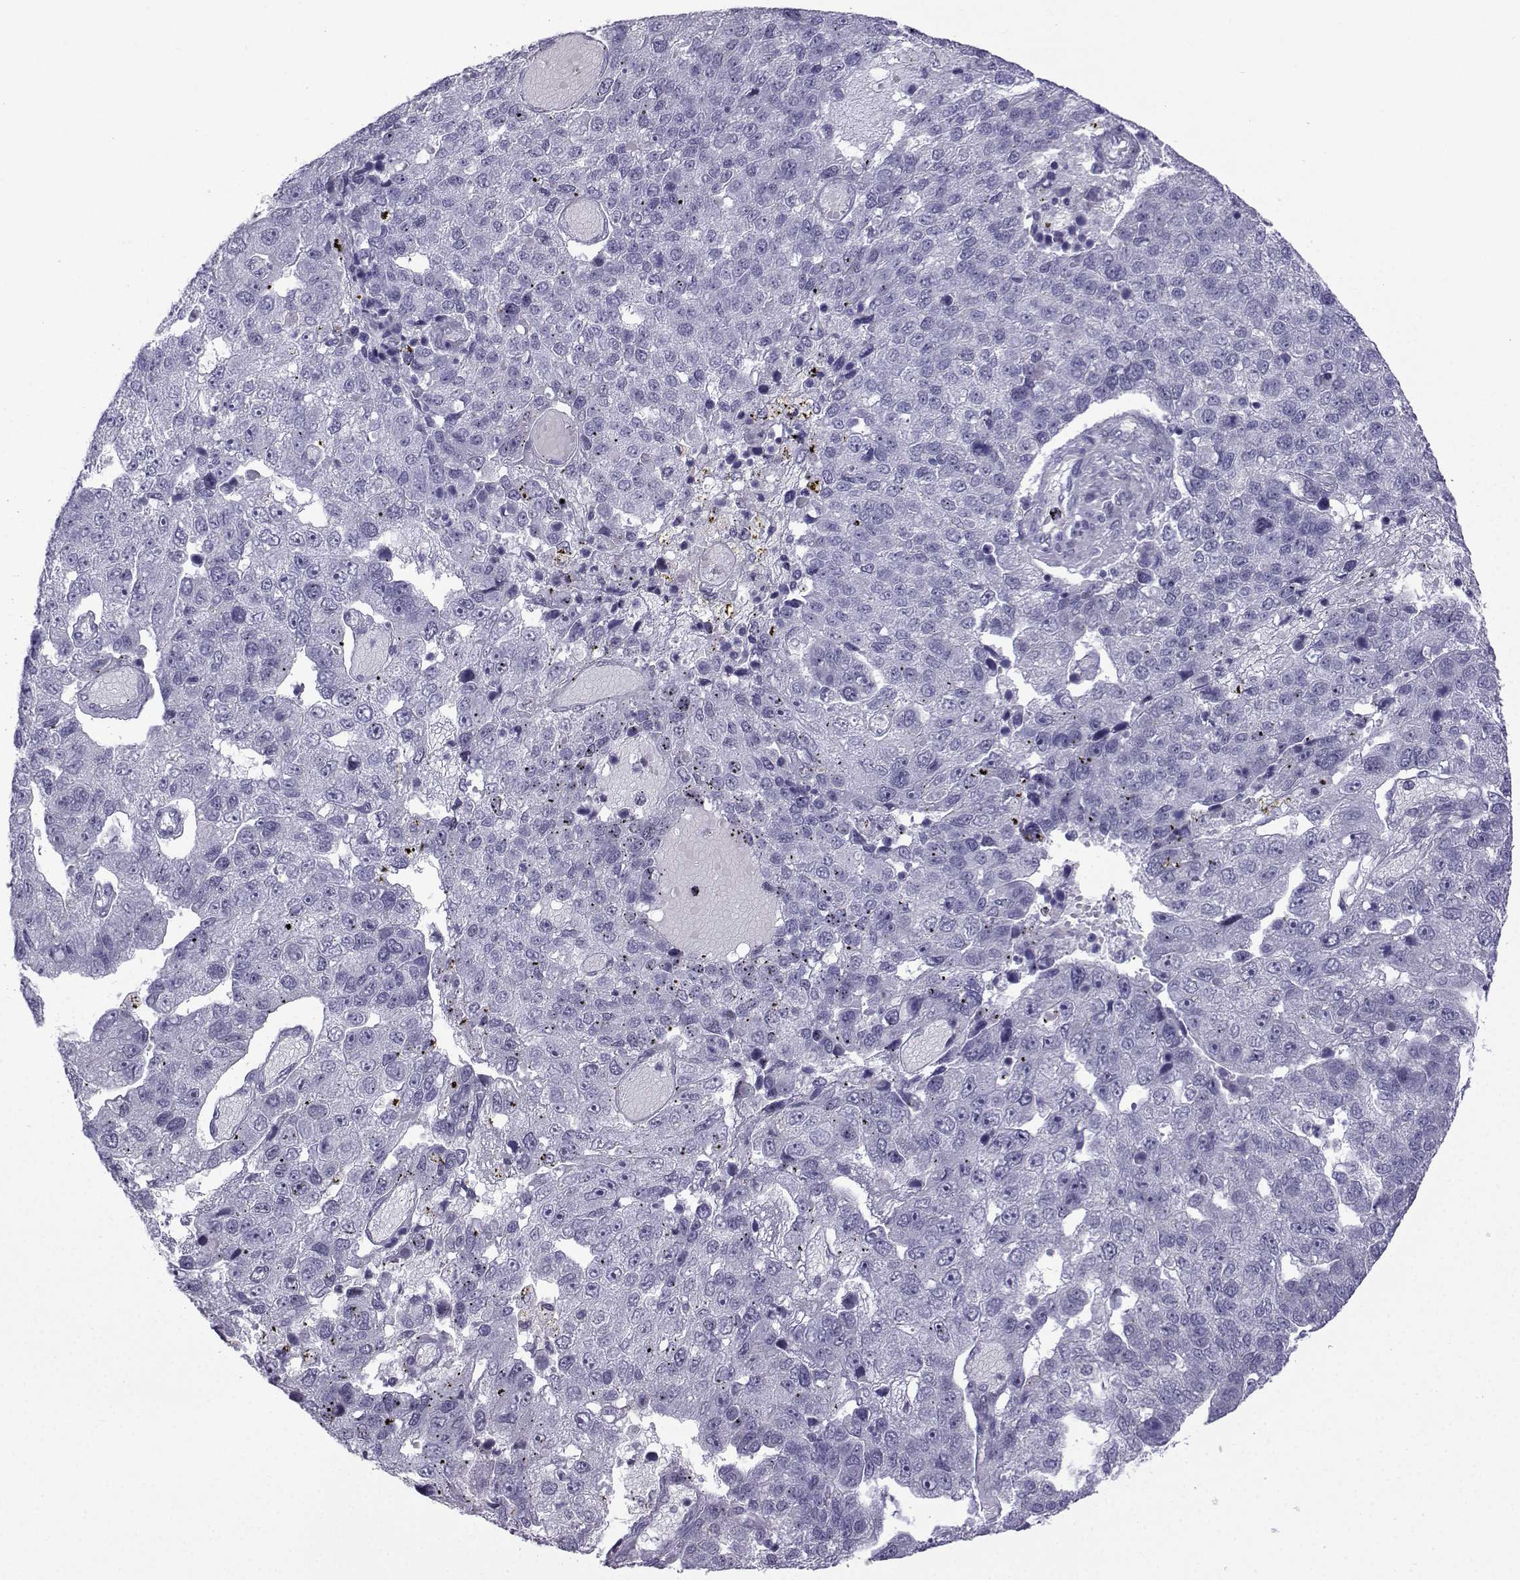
{"staining": {"intensity": "negative", "quantity": "none", "location": "none"}, "tissue": "pancreatic cancer", "cell_type": "Tumor cells", "image_type": "cancer", "snomed": [{"axis": "morphology", "description": "Adenocarcinoma, NOS"}, {"axis": "topography", "description": "Pancreas"}], "caption": "The photomicrograph shows no staining of tumor cells in pancreatic adenocarcinoma. (DAB (3,3'-diaminobenzidine) IHC, high magnification).", "gene": "CFAP53", "patient": {"sex": "female", "age": 61}}